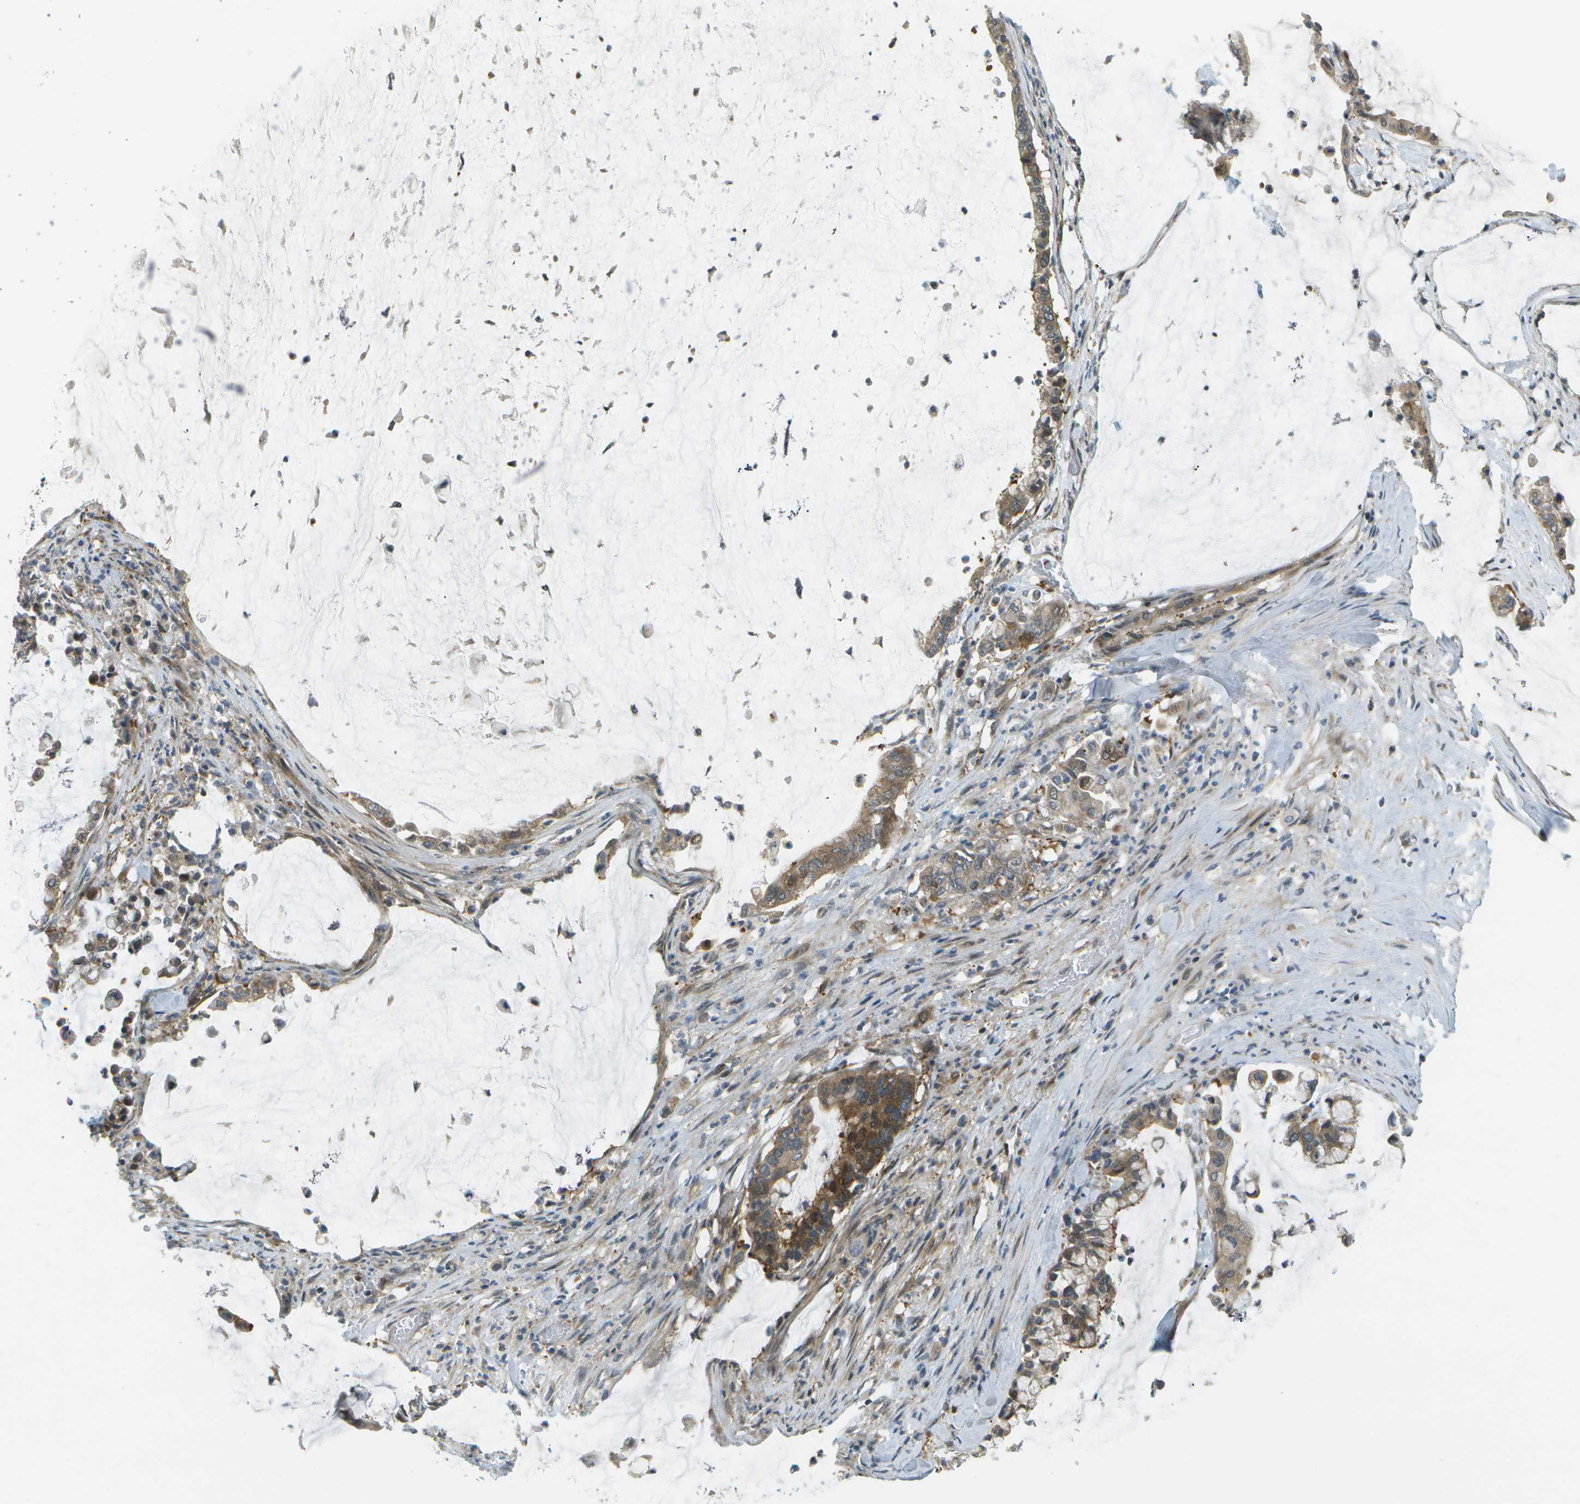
{"staining": {"intensity": "weak", "quantity": ">75%", "location": "cytoplasmic/membranous"}, "tissue": "pancreatic cancer", "cell_type": "Tumor cells", "image_type": "cancer", "snomed": [{"axis": "morphology", "description": "Adenocarcinoma, NOS"}, {"axis": "topography", "description": "Pancreas"}], "caption": "Pancreatic cancer (adenocarcinoma) stained with a protein marker reveals weak staining in tumor cells.", "gene": "WNK2", "patient": {"sex": "male", "age": 41}}